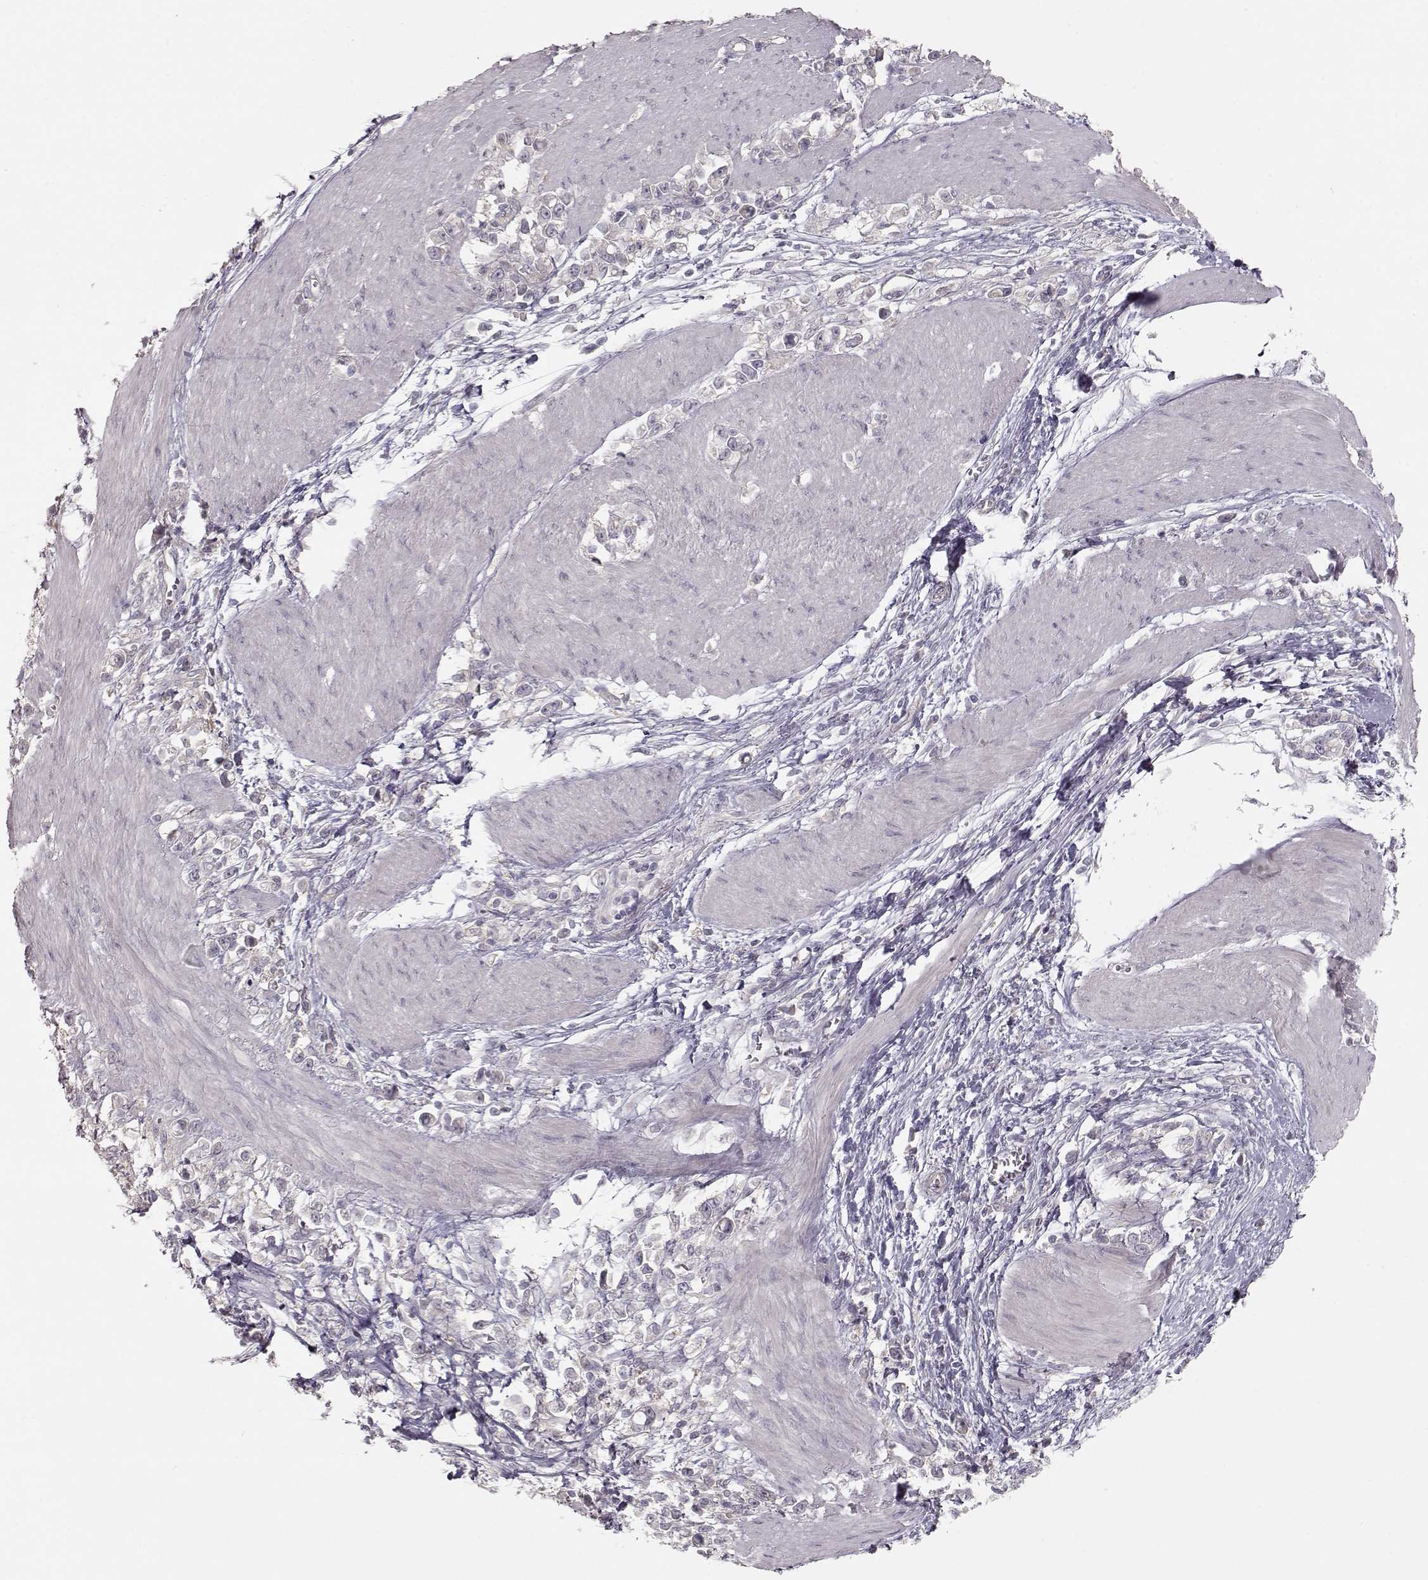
{"staining": {"intensity": "negative", "quantity": "none", "location": "none"}, "tissue": "stomach cancer", "cell_type": "Tumor cells", "image_type": "cancer", "snomed": [{"axis": "morphology", "description": "Adenocarcinoma, NOS"}, {"axis": "topography", "description": "Stomach"}], "caption": "An IHC micrograph of stomach adenocarcinoma is shown. There is no staining in tumor cells of stomach adenocarcinoma.", "gene": "ARHGAP8", "patient": {"sex": "male", "age": 63}}